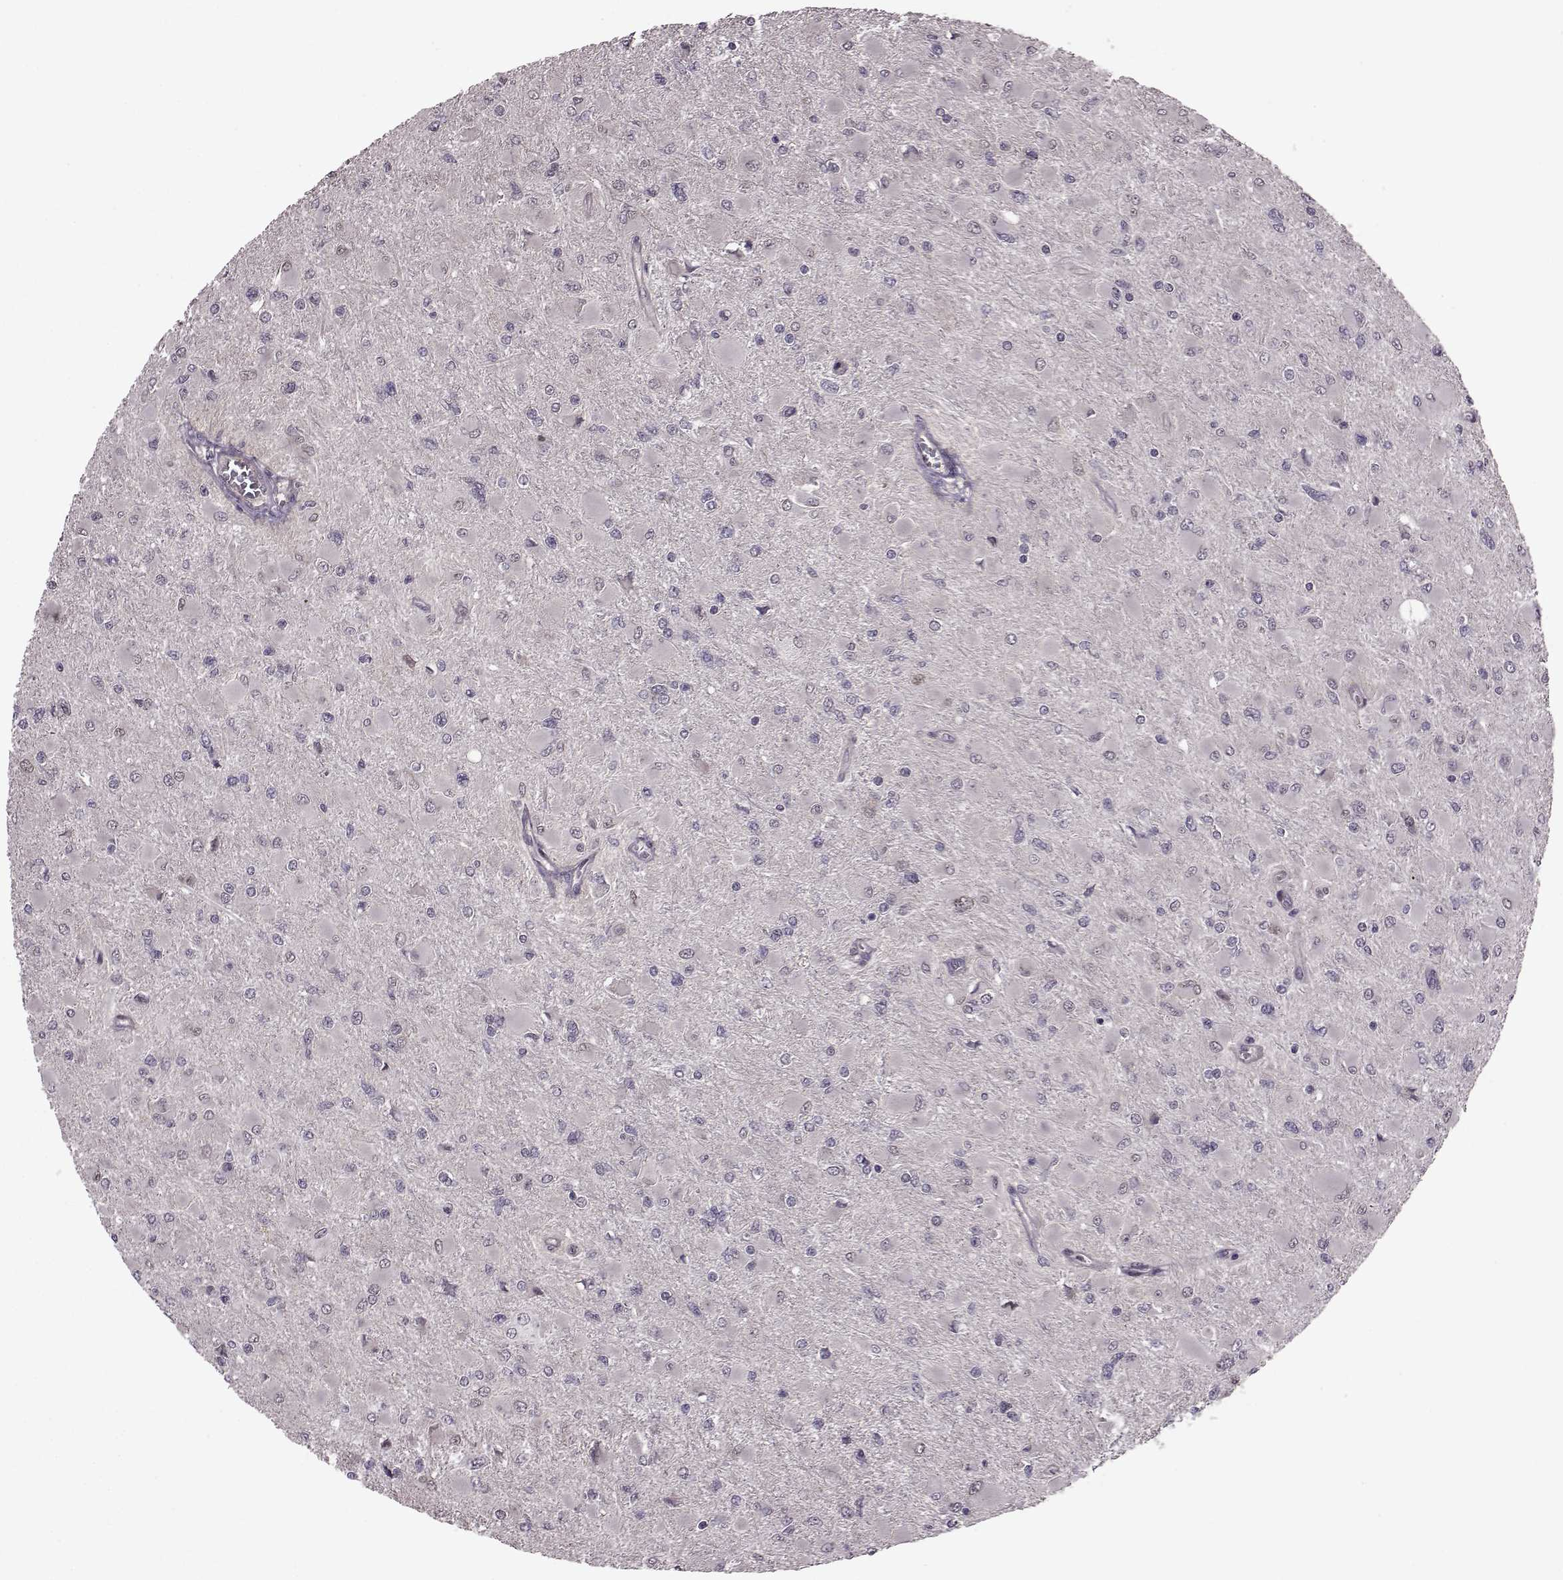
{"staining": {"intensity": "negative", "quantity": "none", "location": "none"}, "tissue": "glioma", "cell_type": "Tumor cells", "image_type": "cancer", "snomed": [{"axis": "morphology", "description": "Glioma, malignant, High grade"}, {"axis": "topography", "description": "Cerebral cortex"}], "caption": "High power microscopy photomicrograph of an immunohistochemistry photomicrograph of malignant glioma (high-grade), revealing no significant expression in tumor cells.", "gene": "SYNPO", "patient": {"sex": "female", "age": 36}}